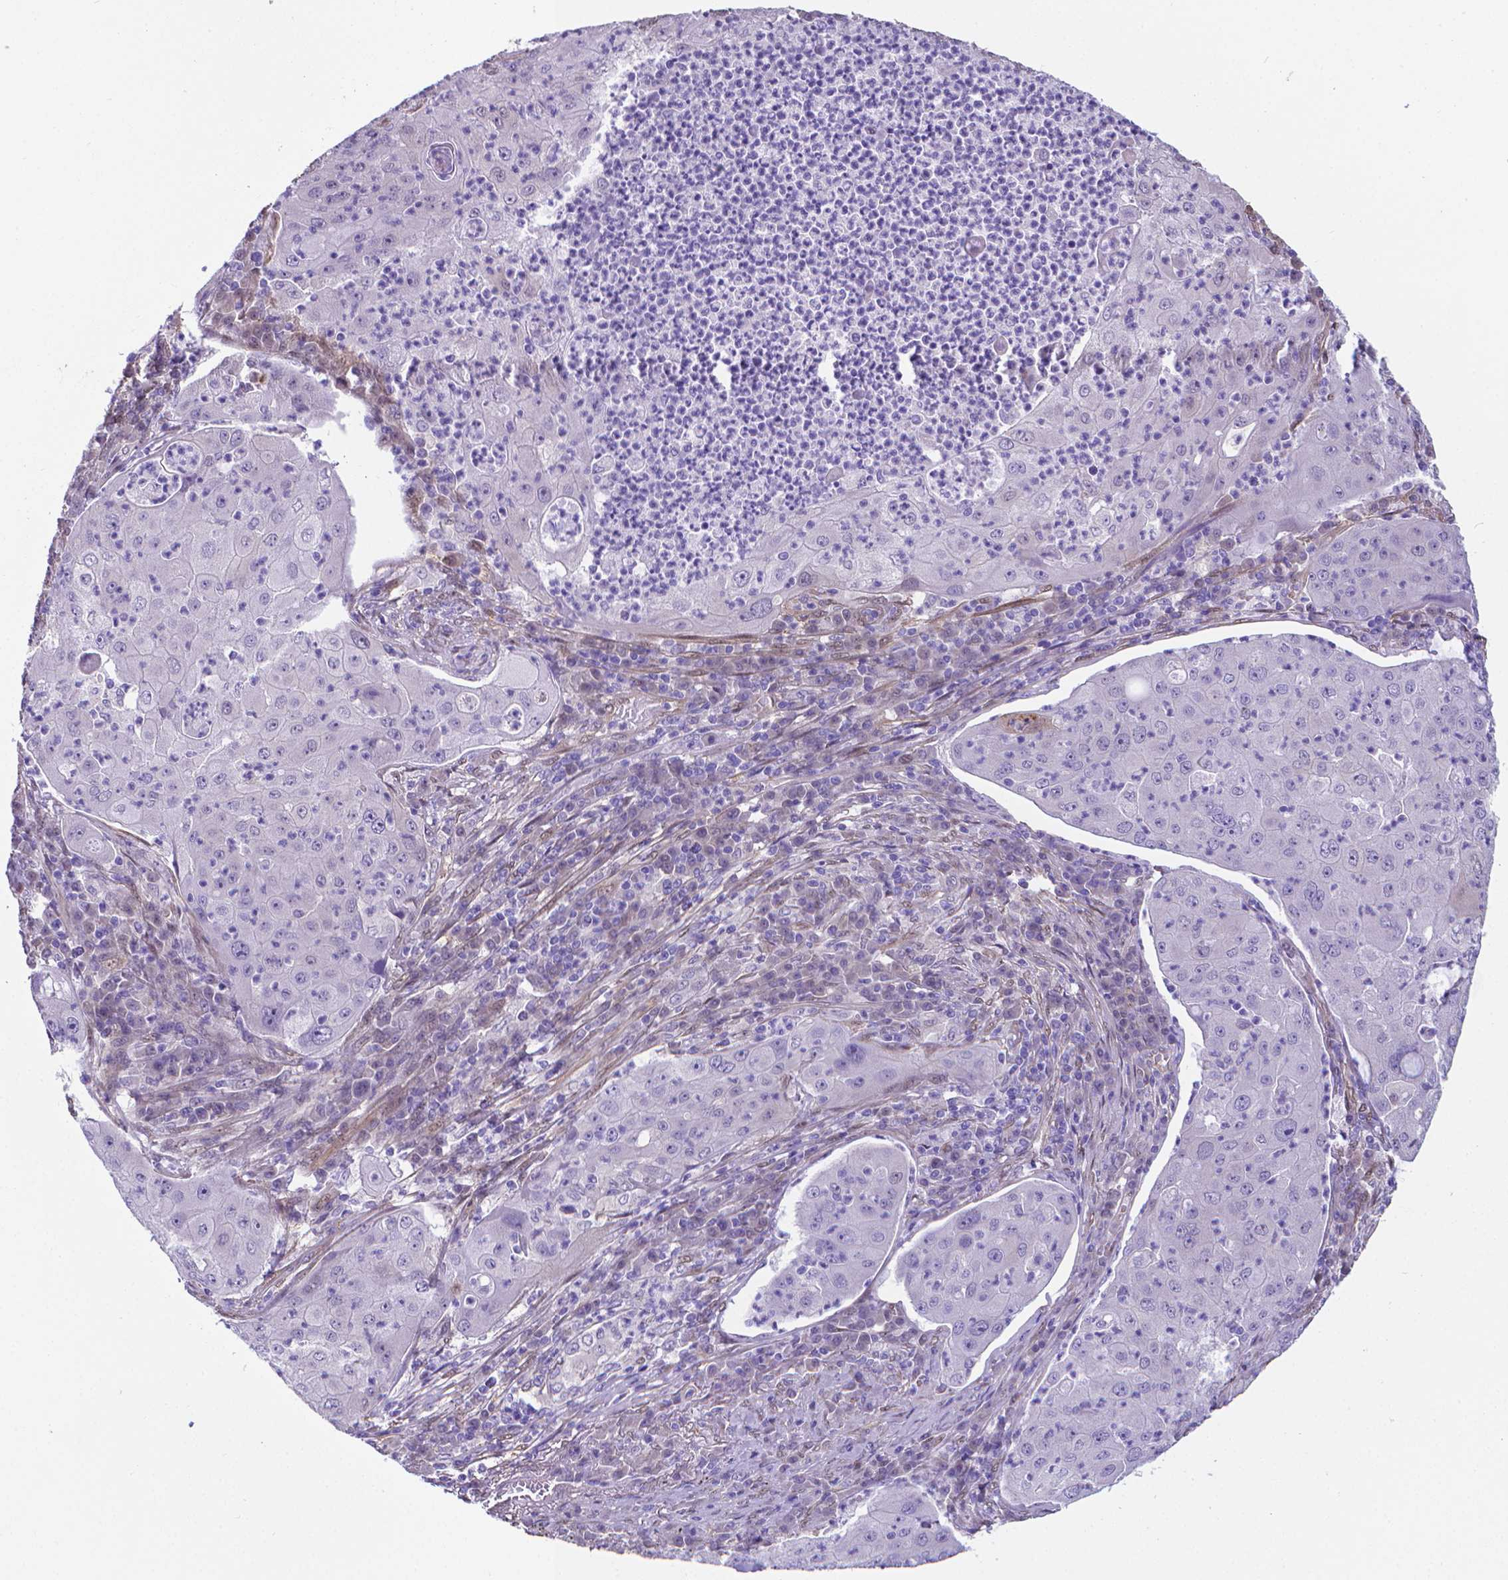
{"staining": {"intensity": "negative", "quantity": "none", "location": "none"}, "tissue": "lung cancer", "cell_type": "Tumor cells", "image_type": "cancer", "snomed": [{"axis": "morphology", "description": "Squamous cell carcinoma, NOS"}, {"axis": "topography", "description": "Lung"}], "caption": "Photomicrograph shows no significant protein expression in tumor cells of lung squamous cell carcinoma.", "gene": "CLIC4", "patient": {"sex": "female", "age": 59}}